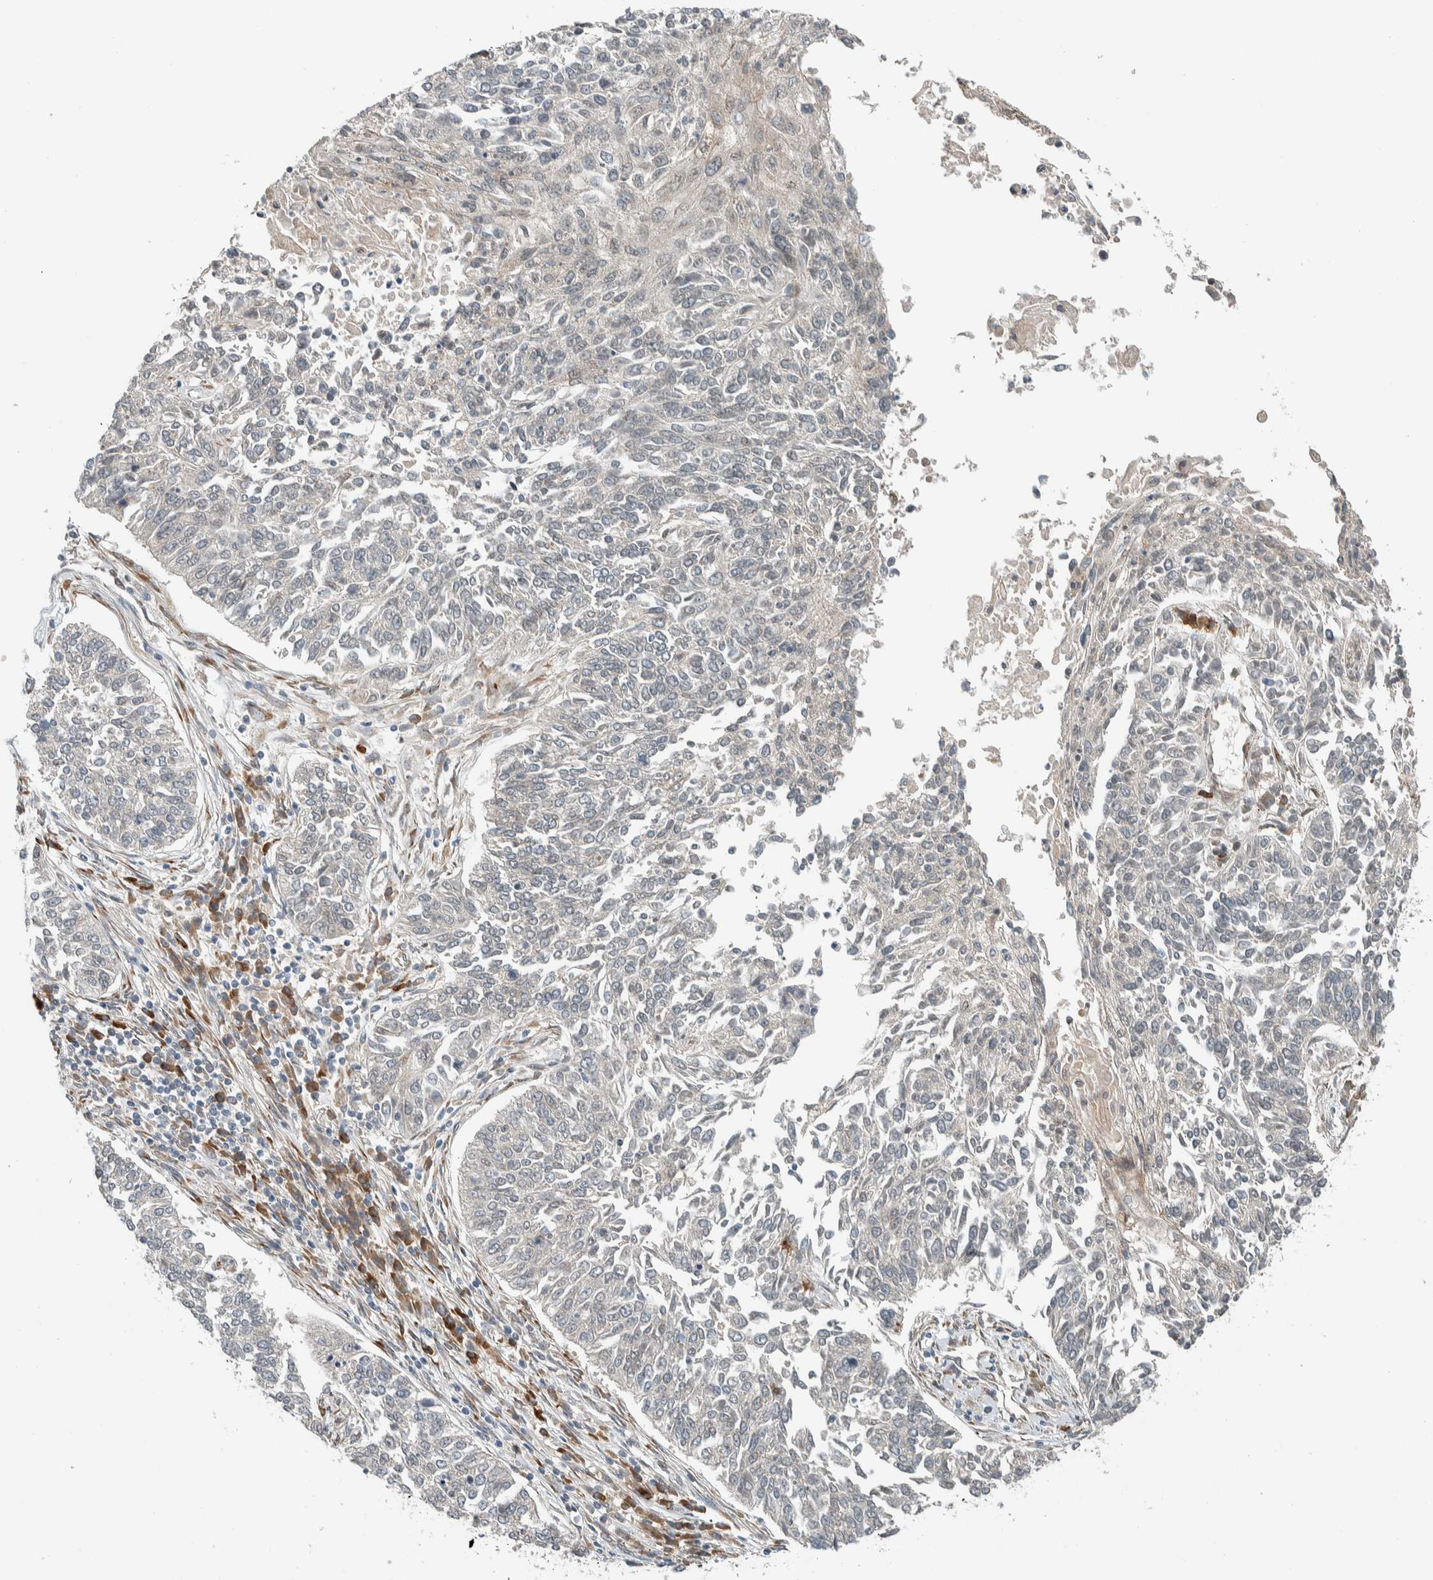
{"staining": {"intensity": "negative", "quantity": "none", "location": "none"}, "tissue": "lung cancer", "cell_type": "Tumor cells", "image_type": "cancer", "snomed": [{"axis": "morphology", "description": "Normal tissue, NOS"}, {"axis": "morphology", "description": "Squamous cell carcinoma, NOS"}, {"axis": "topography", "description": "Cartilage tissue"}, {"axis": "topography", "description": "Bronchus"}, {"axis": "topography", "description": "Lung"}], "caption": "Immunohistochemical staining of human lung cancer (squamous cell carcinoma) demonstrates no significant positivity in tumor cells. (DAB (3,3'-diaminobenzidine) IHC visualized using brightfield microscopy, high magnification).", "gene": "CTBP2", "patient": {"sex": "female", "age": 49}}